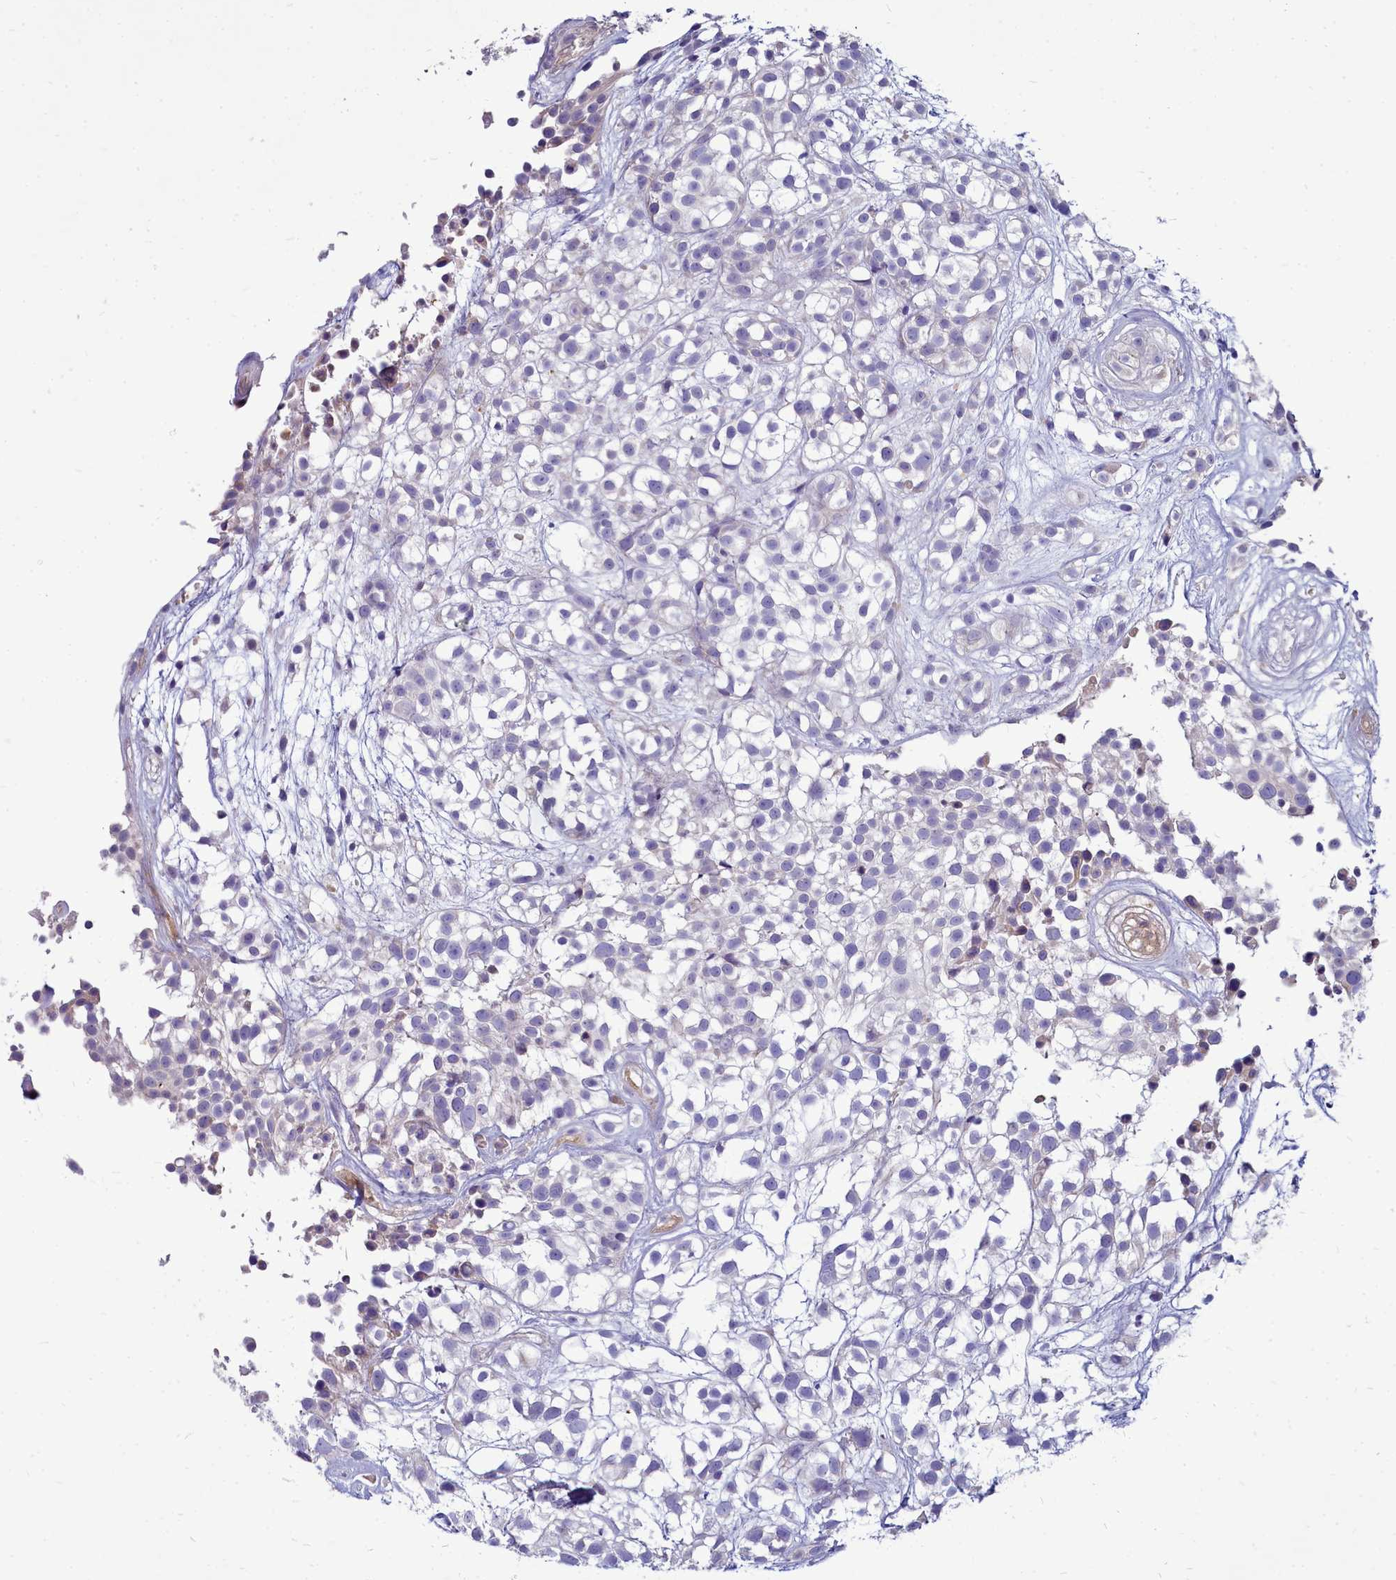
{"staining": {"intensity": "negative", "quantity": "none", "location": "none"}, "tissue": "urothelial cancer", "cell_type": "Tumor cells", "image_type": "cancer", "snomed": [{"axis": "morphology", "description": "Urothelial carcinoma, High grade"}, {"axis": "topography", "description": "Urinary bladder"}], "caption": "High power microscopy photomicrograph of an immunohistochemistry (IHC) micrograph of urothelial cancer, revealing no significant staining in tumor cells.", "gene": "SMPD4", "patient": {"sex": "male", "age": 56}}